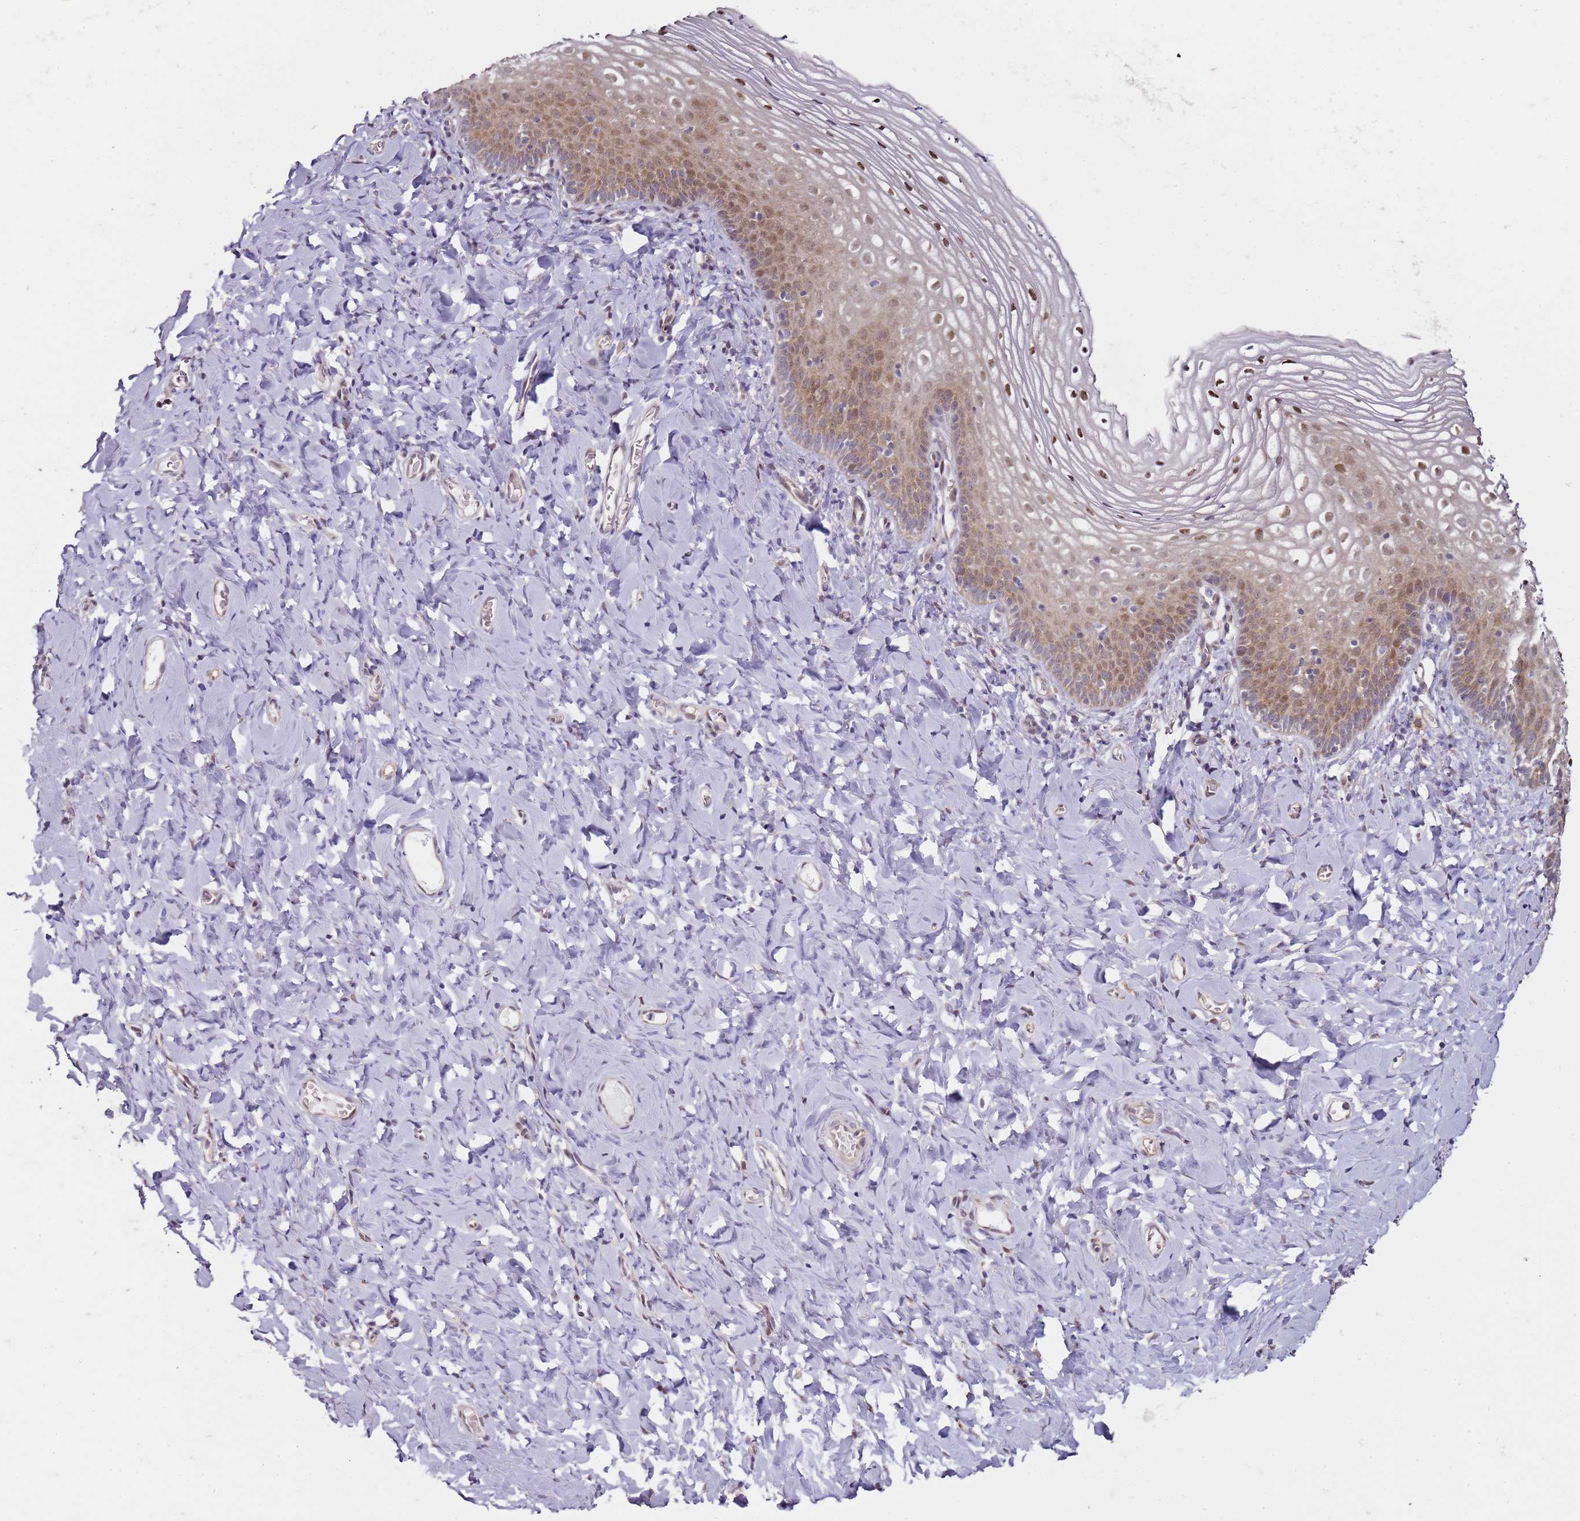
{"staining": {"intensity": "moderate", "quantity": "25%-75%", "location": "cytoplasmic/membranous,nuclear"}, "tissue": "vagina", "cell_type": "Squamous epithelial cells", "image_type": "normal", "snomed": [{"axis": "morphology", "description": "Normal tissue, NOS"}, {"axis": "topography", "description": "Vagina"}], "caption": "The histopathology image displays immunohistochemical staining of benign vagina. There is moderate cytoplasmic/membranous,nuclear positivity is present in approximately 25%-75% of squamous epithelial cells.", "gene": "PSMD4", "patient": {"sex": "female", "age": 60}}